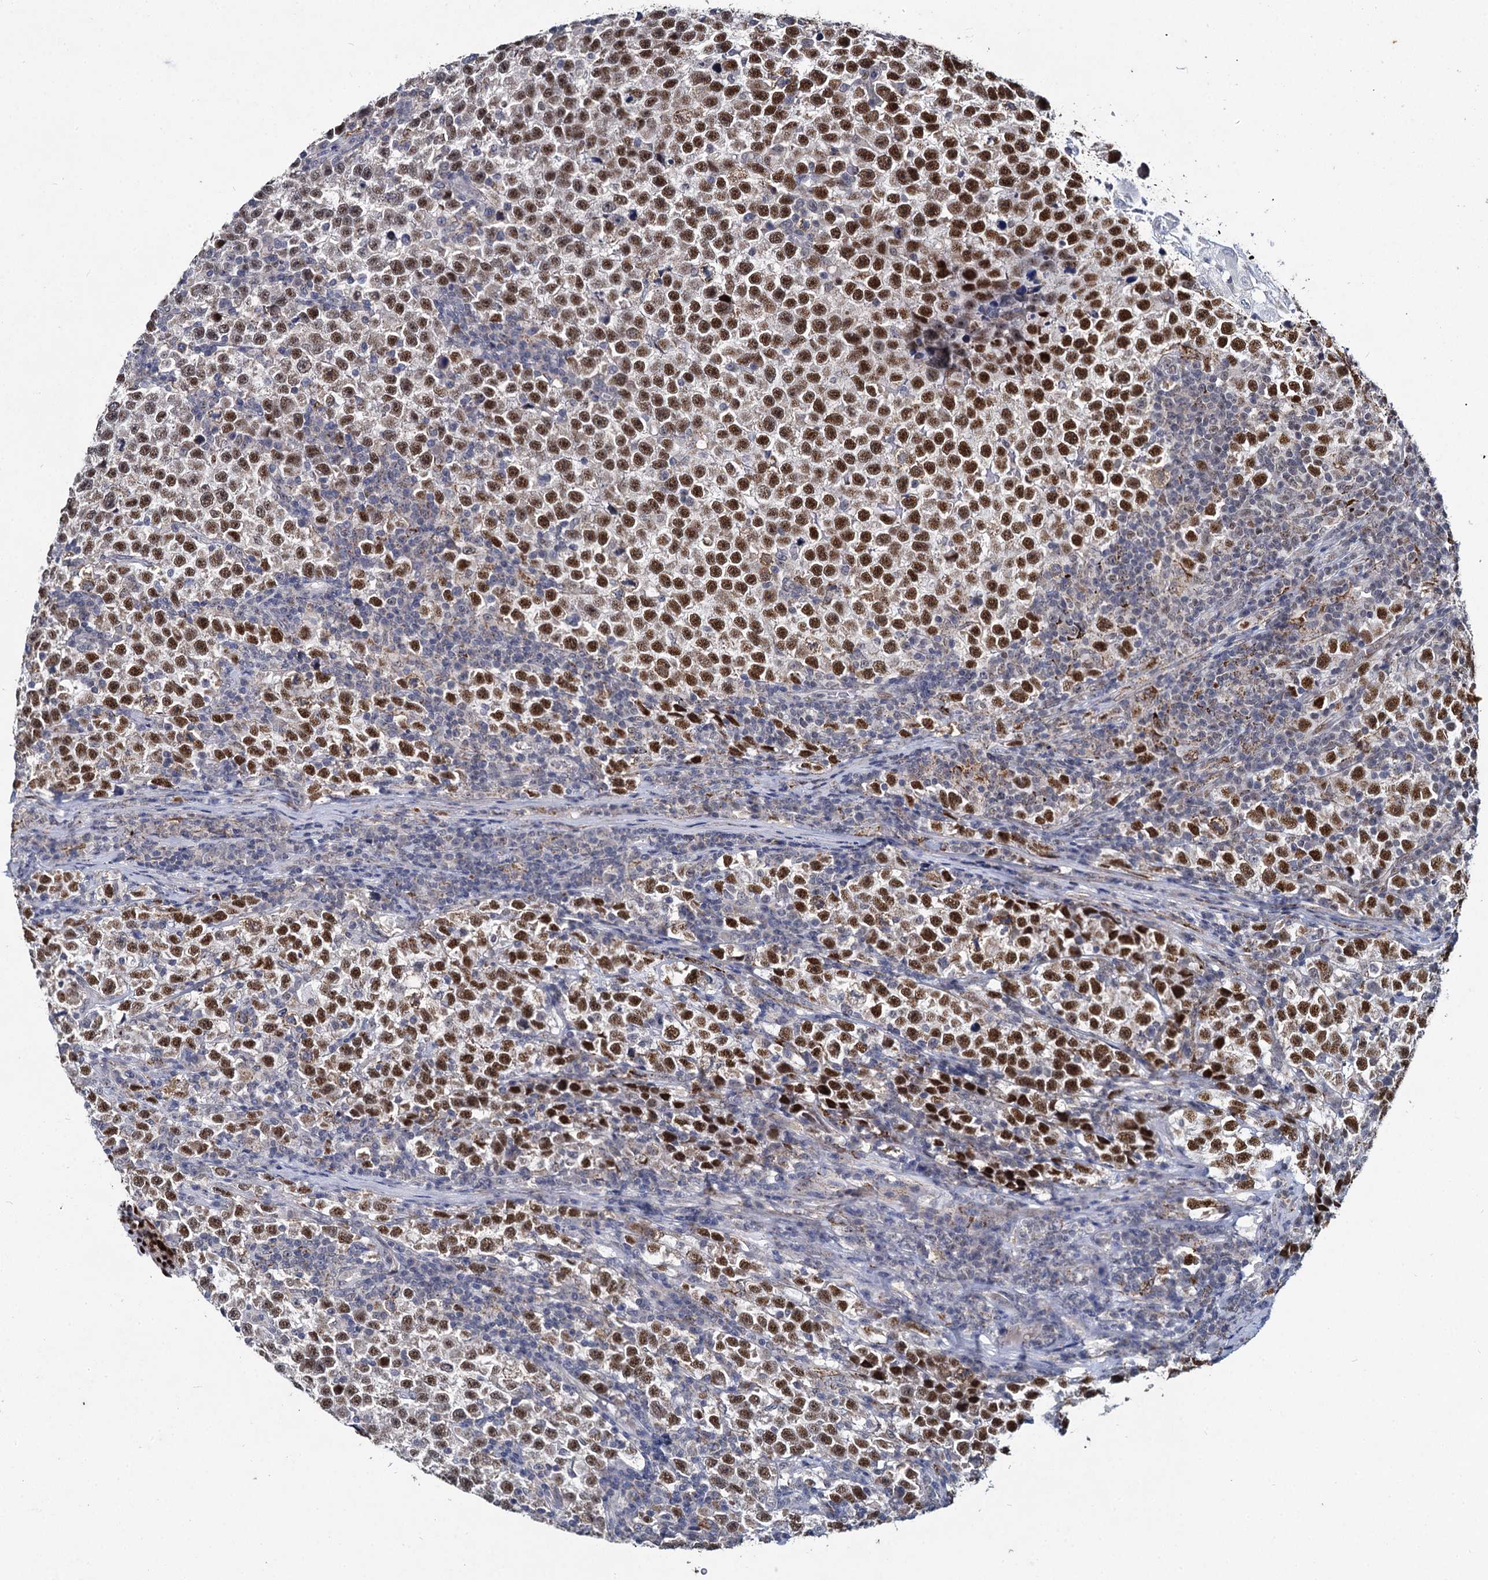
{"staining": {"intensity": "strong", "quantity": ">75%", "location": "nuclear"}, "tissue": "testis cancer", "cell_type": "Tumor cells", "image_type": "cancer", "snomed": [{"axis": "morphology", "description": "Normal tissue, NOS"}, {"axis": "morphology", "description": "Seminoma, NOS"}, {"axis": "topography", "description": "Testis"}], "caption": "There is high levels of strong nuclear staining in tumor cells of seminoma (testis), as demonstrated by immunohistochemical staining (brown color).", "gene": "RPUSD4", "patient": {"sex": "male", "age": 43}}